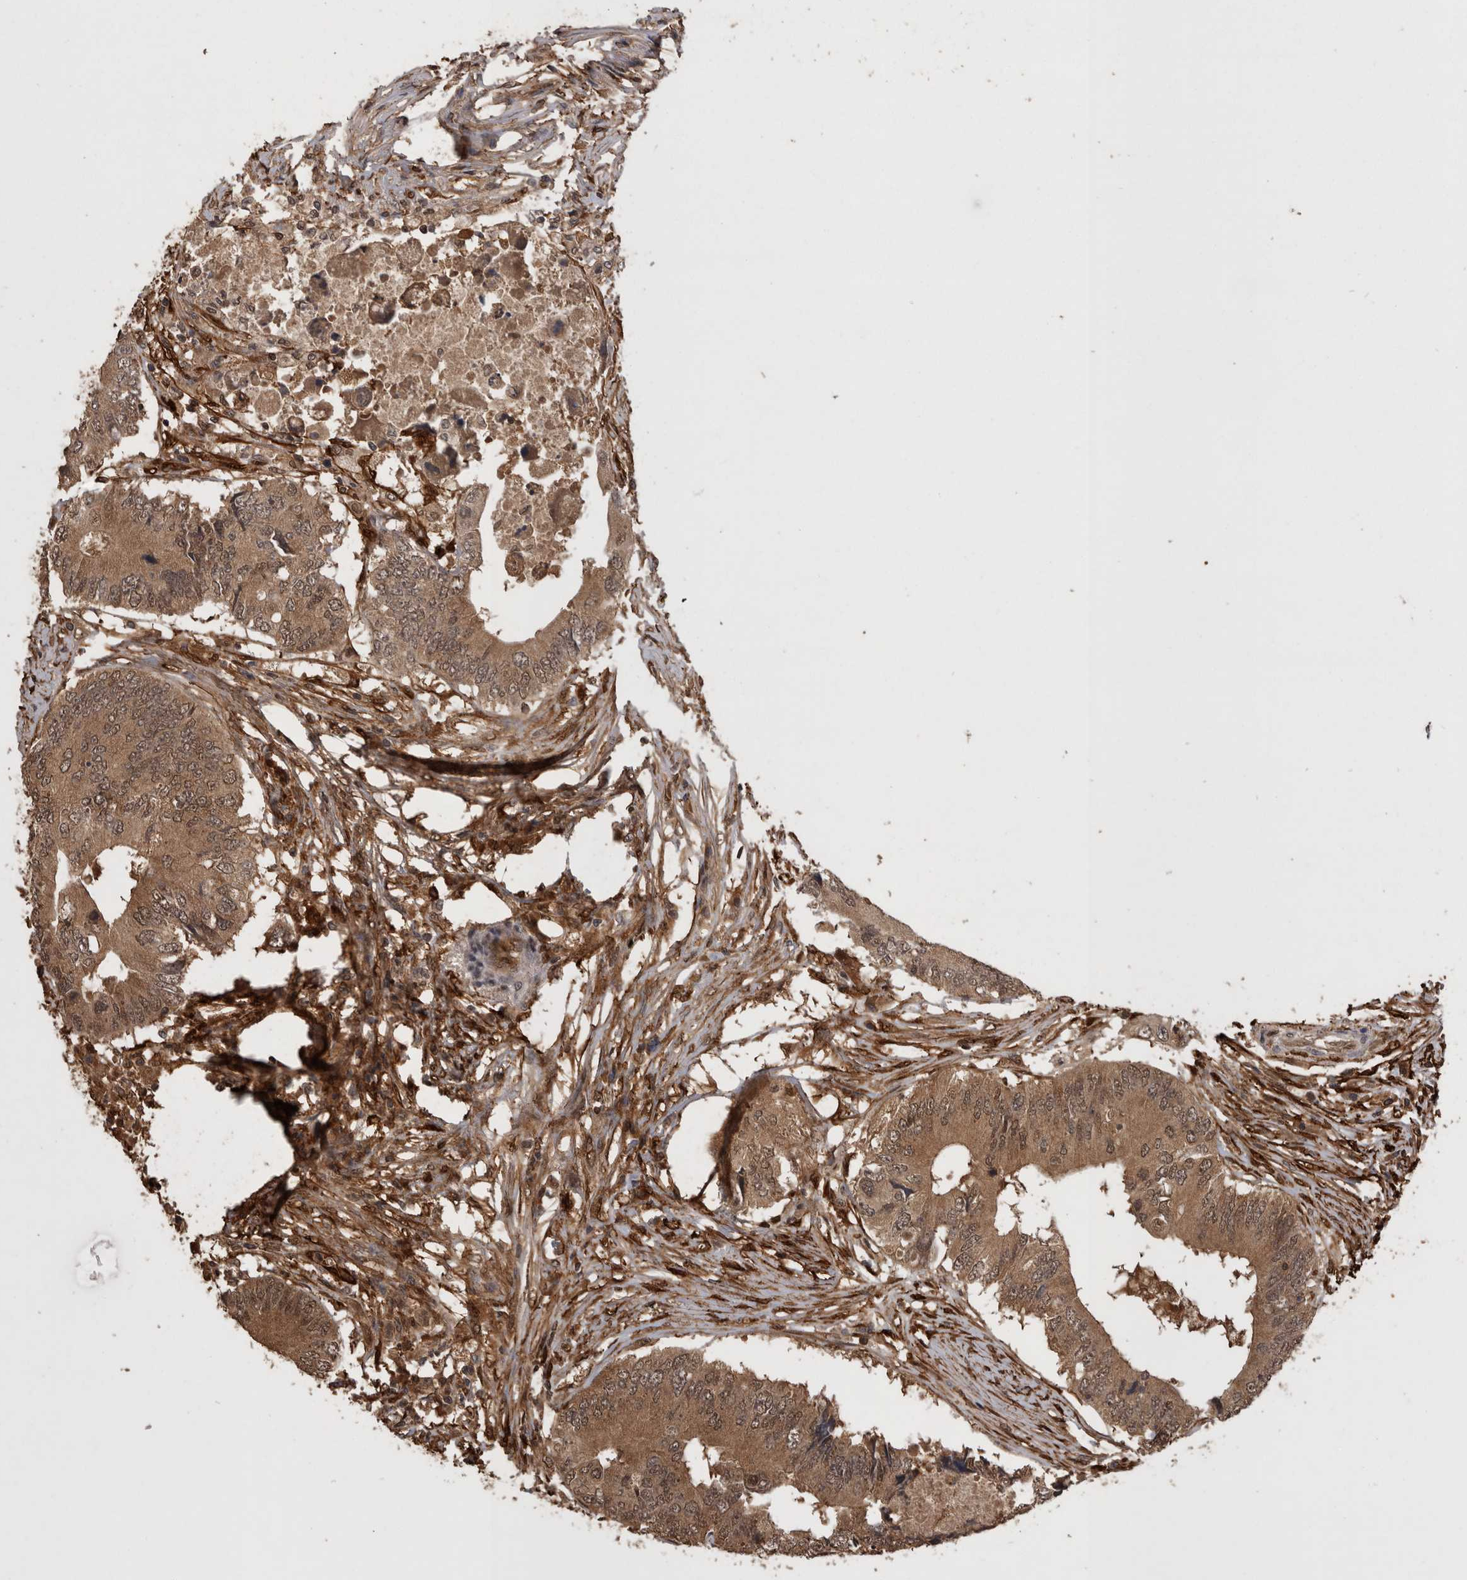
{"staining": {"intensity": "moderate", "quantity": ">75%", "location": "cytoplasmic/membranous"}, "tissue": "colorectal cancer", "cell_type": "Tumor cells", "image_type": "cancer", "snomed": [{"axis": "morphology", "description": "Adenocarcinoma, NOS"}, {"axis": "topography", "description": "Colon"}], "caption": "Adenocarcinoma (colorectal) stained with IHC exhibits moderate cytoplasmic/membranous expression in about >75% of tumor cells. (DAB = brown stain, brightfield microscopy at high magnification).", "gene": "LXN", "patient": {"sex": "male", "age": 71}}